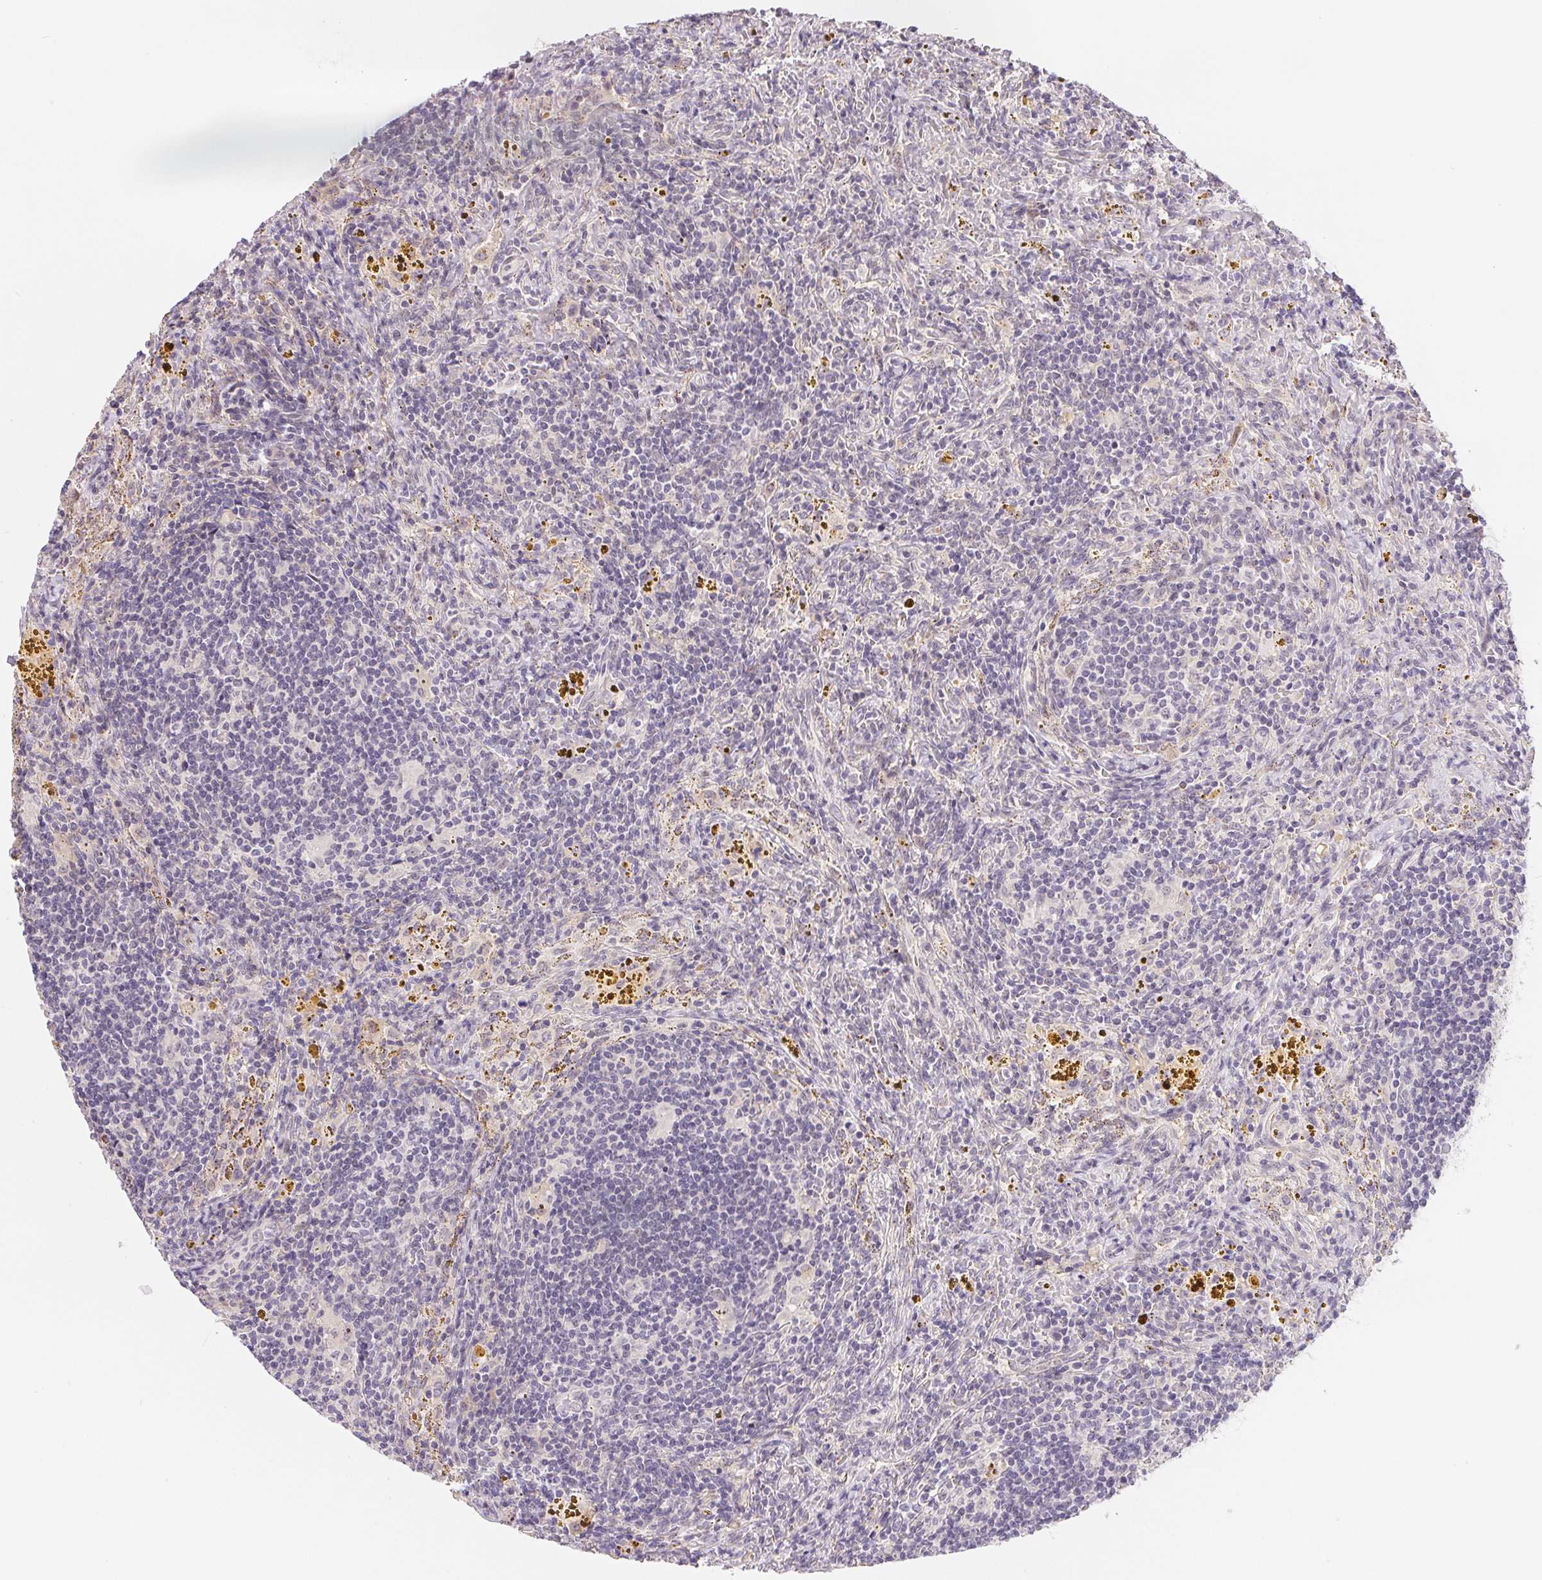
{"staining": {"intensity": "negative", "quantity": "none", "location": "none"}, "tissue": "lymphoma", "cell_type": "Tumor cells", "image_type": "cancer", "snomed": [{"axis": "morphology", "description": "Malignant lymphoma, non-Hodgkin's type, Low grade"}, {"axis": "topography", "description": "Spleen"}], "caption": "IHC image of neoplastic tissue: malignant lymphoma, non-Hodgkin's type (low-grade) stained with DAB exhibits no significant protein staining in tumor cells.", "gene": "LCA5L", "patient": {"sex": "female", "age": 70}}